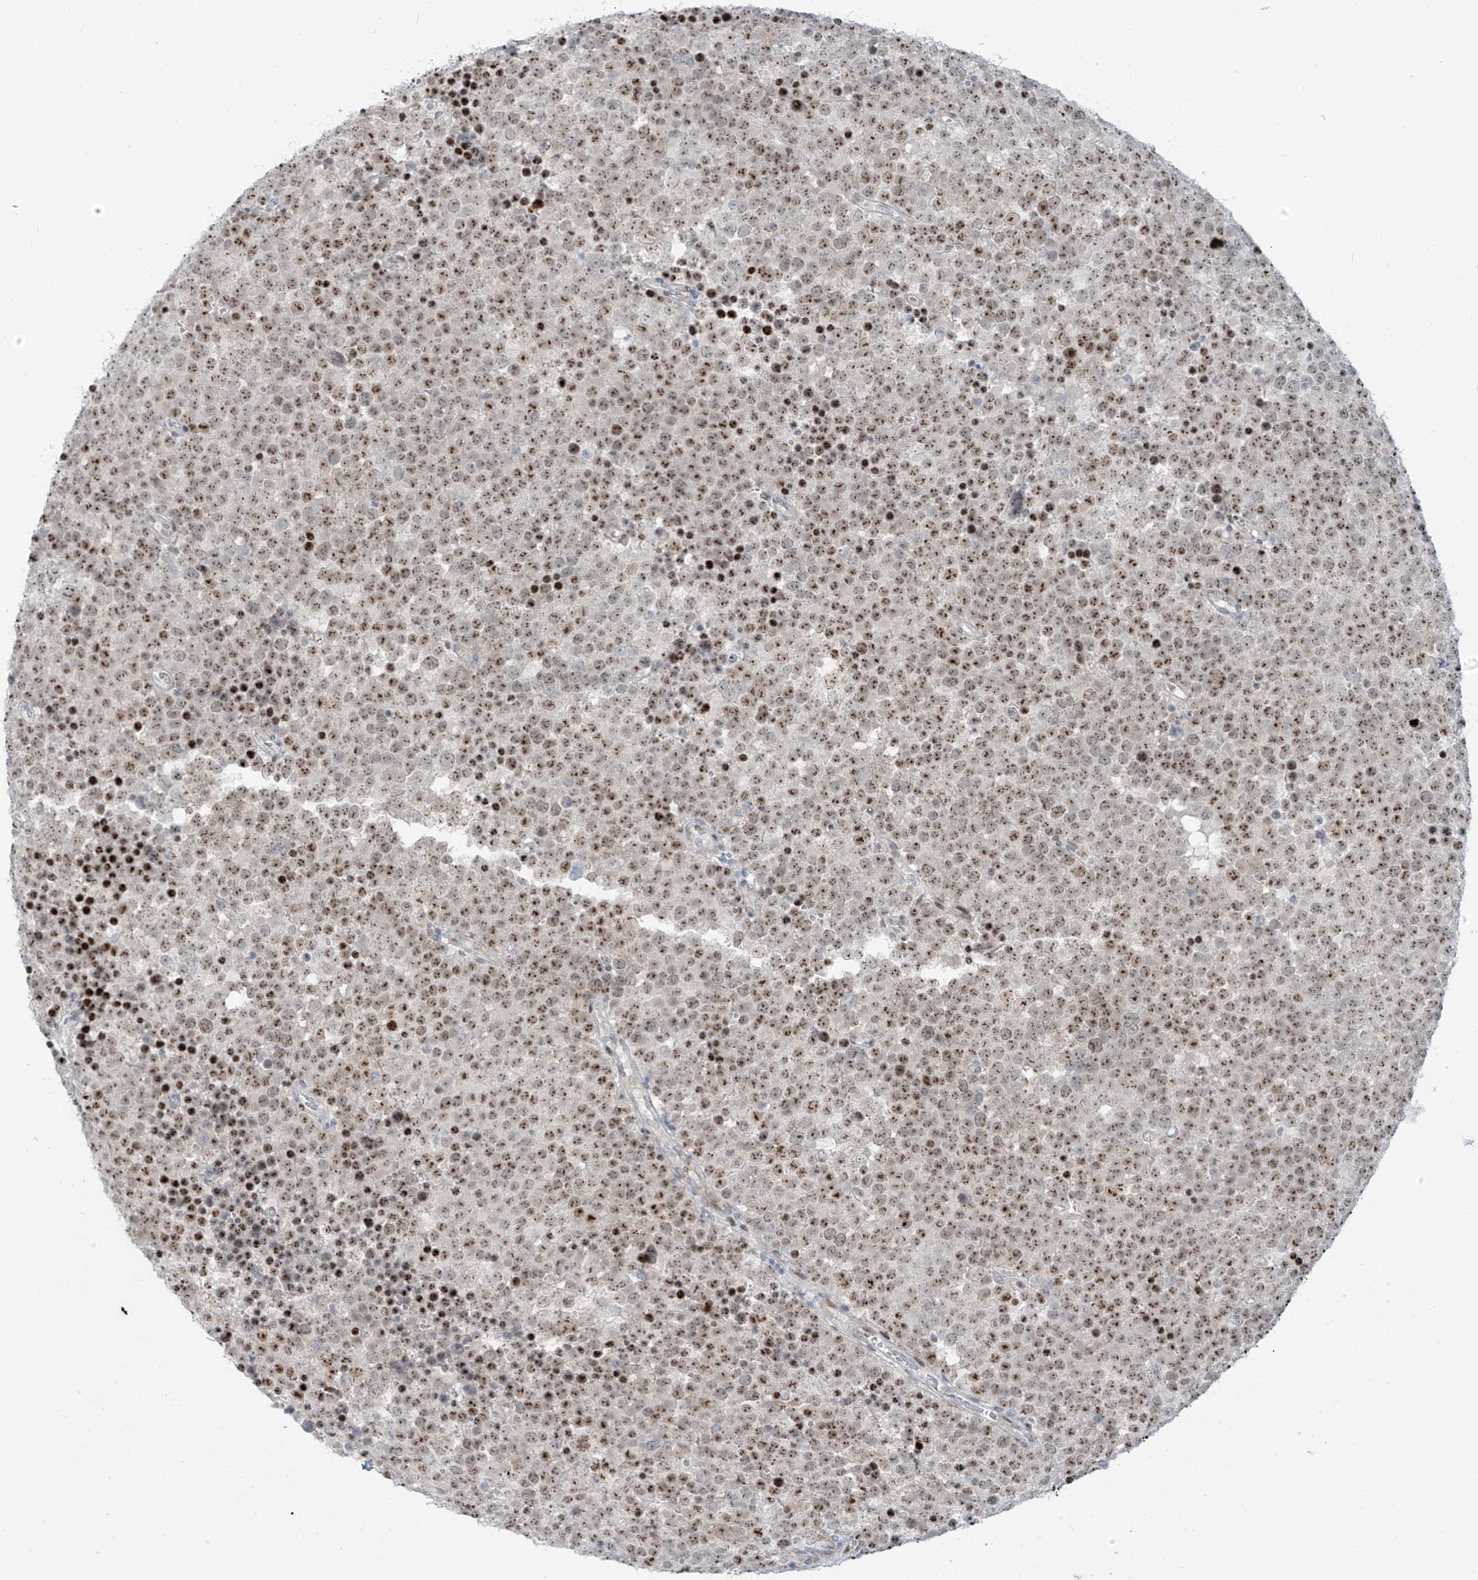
{"staining": {"intensity": "moderate", "quantity": ">75%", "location": "nuclear"}, "tissue": "testis cancer", "cell_type": "Tumor cells", "image_type": "cancer", "snomed": [{"axis": "morphology", "description": "Seminoma, NOS"}, {"axis": "topography", "description": "Testis"}], "caption": "This histopathology image exhibits immunohistochemistry (IHC) staining of human seminoma (testis), with medium moderate nuclear expression in approximately >75% of tumor cells.", "gene": "LIN9", "patient": {"sex": "male", "age": 71}}